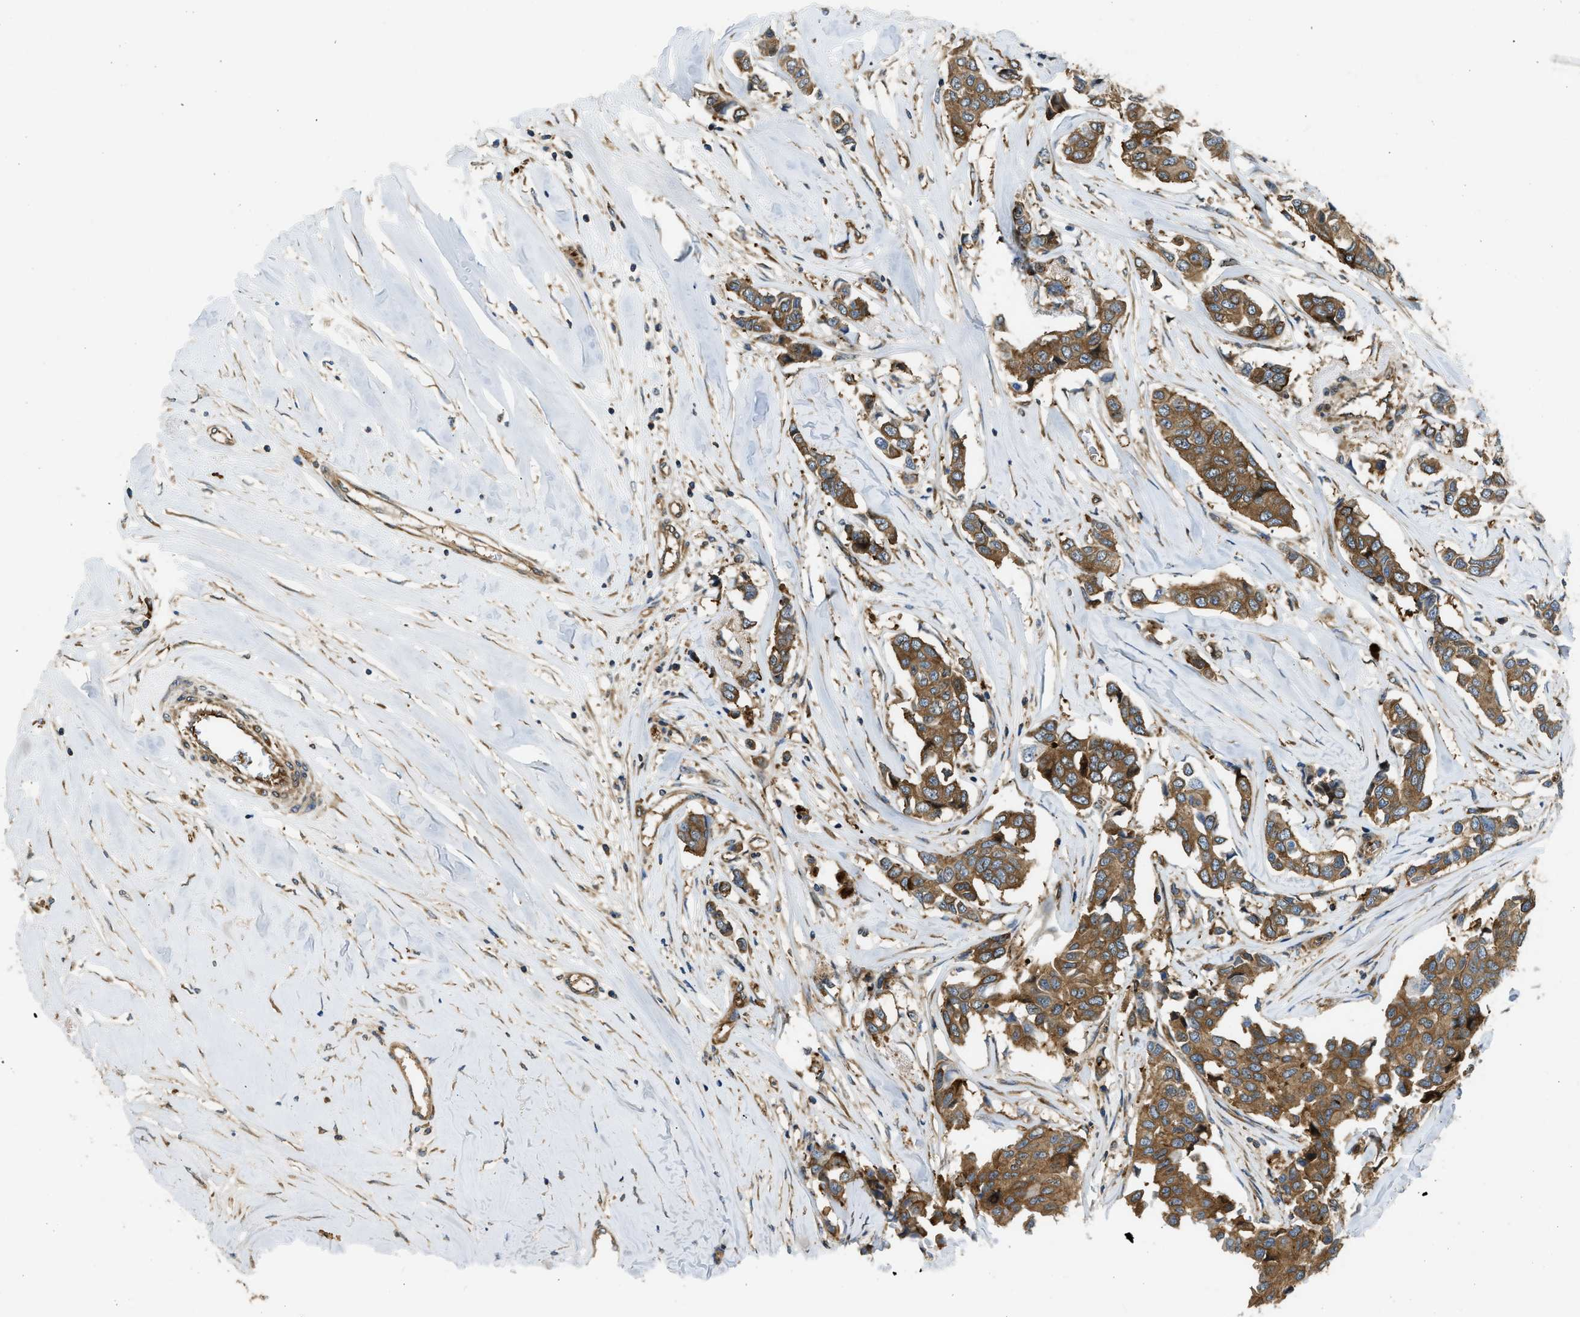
{"staining": {"intensity": "moderate", "quantity": ">75%", "location": "cytoplasmic/membranous"}, "tissue": "breast cancer", "cell_type": "Tumor cells", "image_type": "cancer", "snomed": [{"axis": "morphology", "description": "Duct carcinoma"}, {"axis": "topography", "description": "Breast"}], "caption": "Immunohistochemistry (IHC) histopathology image of invasive ductal carcinoma (breast) stained for a protein (brown), which exhibits medium levels of moderate cytoplasmic/membranous staining in approximately >75% of tumor cells.", "gene": "RASGRF2", "patient": {"sex": "female", "age": 80}}